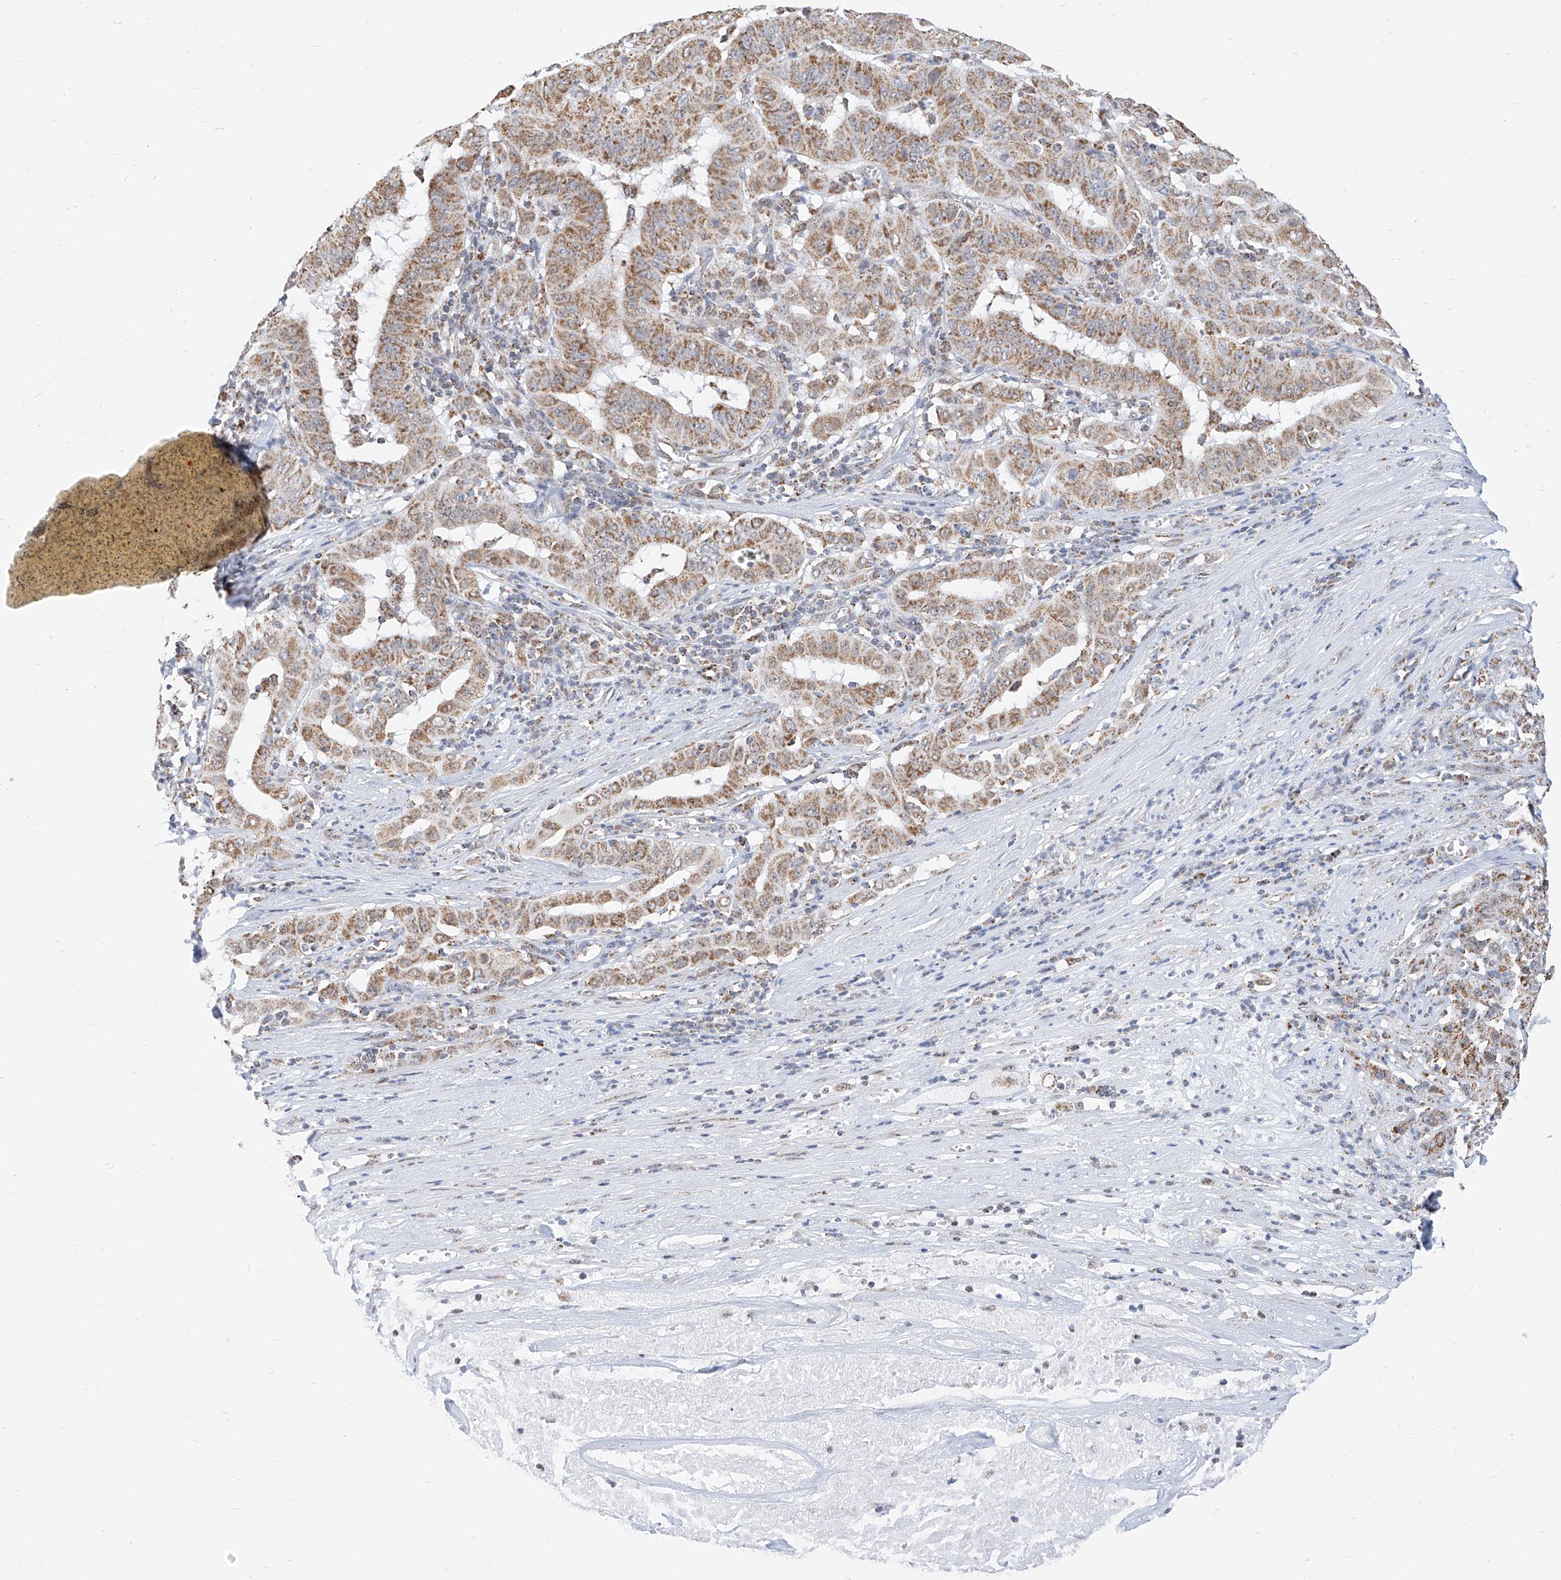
{"staining": {"intensity": "moderate", "quantity": ">75%", "location": "cytoplasmic/membranous"}, "tissue": "pancreatic cancer", "cell_type": "Tumor cells", "image_type": "cancer", "snomed": [{"axis": "morphology", "description": "Adenocarcinoma, NOS"}, {"axis": "topography", "description": "Pancreas"}], "caption": "High-magnification brightfield microscopy of pancreatic cancer stained with DAB (3,3'-diaminobenzidine) (brown) and counterstained with hematoxylin (blue). tumor cells exhibit moderate cytoplasmic/membranous positivity is present in about>75% of cells.", "gene": "NALCN", "patient": {"sex": "male", "age": 63}}